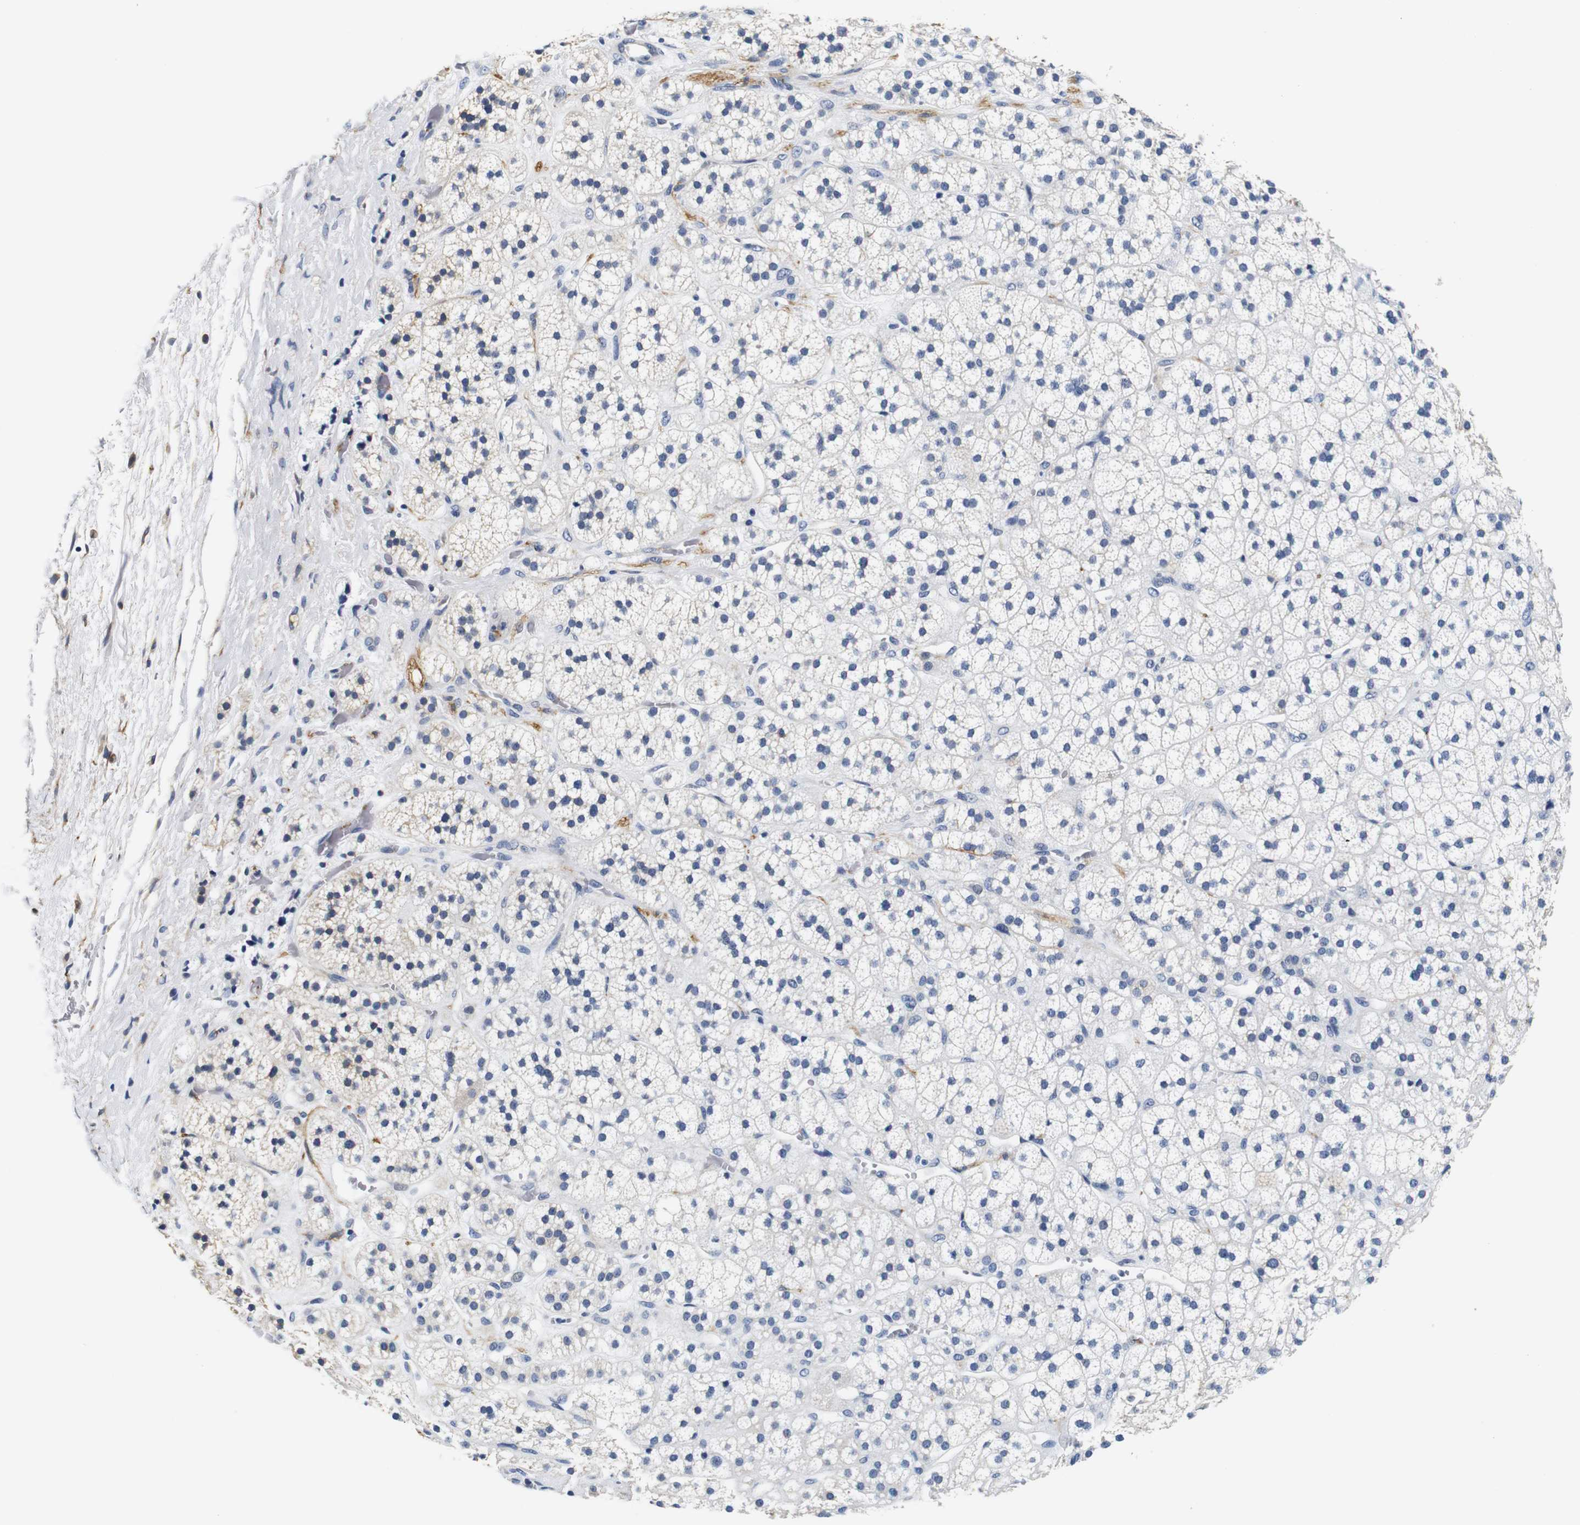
{"staining": {"intensity": "negative", "quantity": "none", "location": "none"}, "tissue": "adrenal gland", "cell_type": "Glandular cells", "image_type": "normal", "snomed": [{"axis": "morphology", "description": "Normal tissue, NOS"}, {"axis": "topography", "description": "Adrenal gland"}], "caption": "DAB (3,3'-diaminobenzidine) immunohistochemical staining of normal human adrenal gland displays no significant positivity in glandular cells. (DAB IHC, high magnification).", "gene": "GP1BA", "patient": {"sex": "male", "age": 56}}